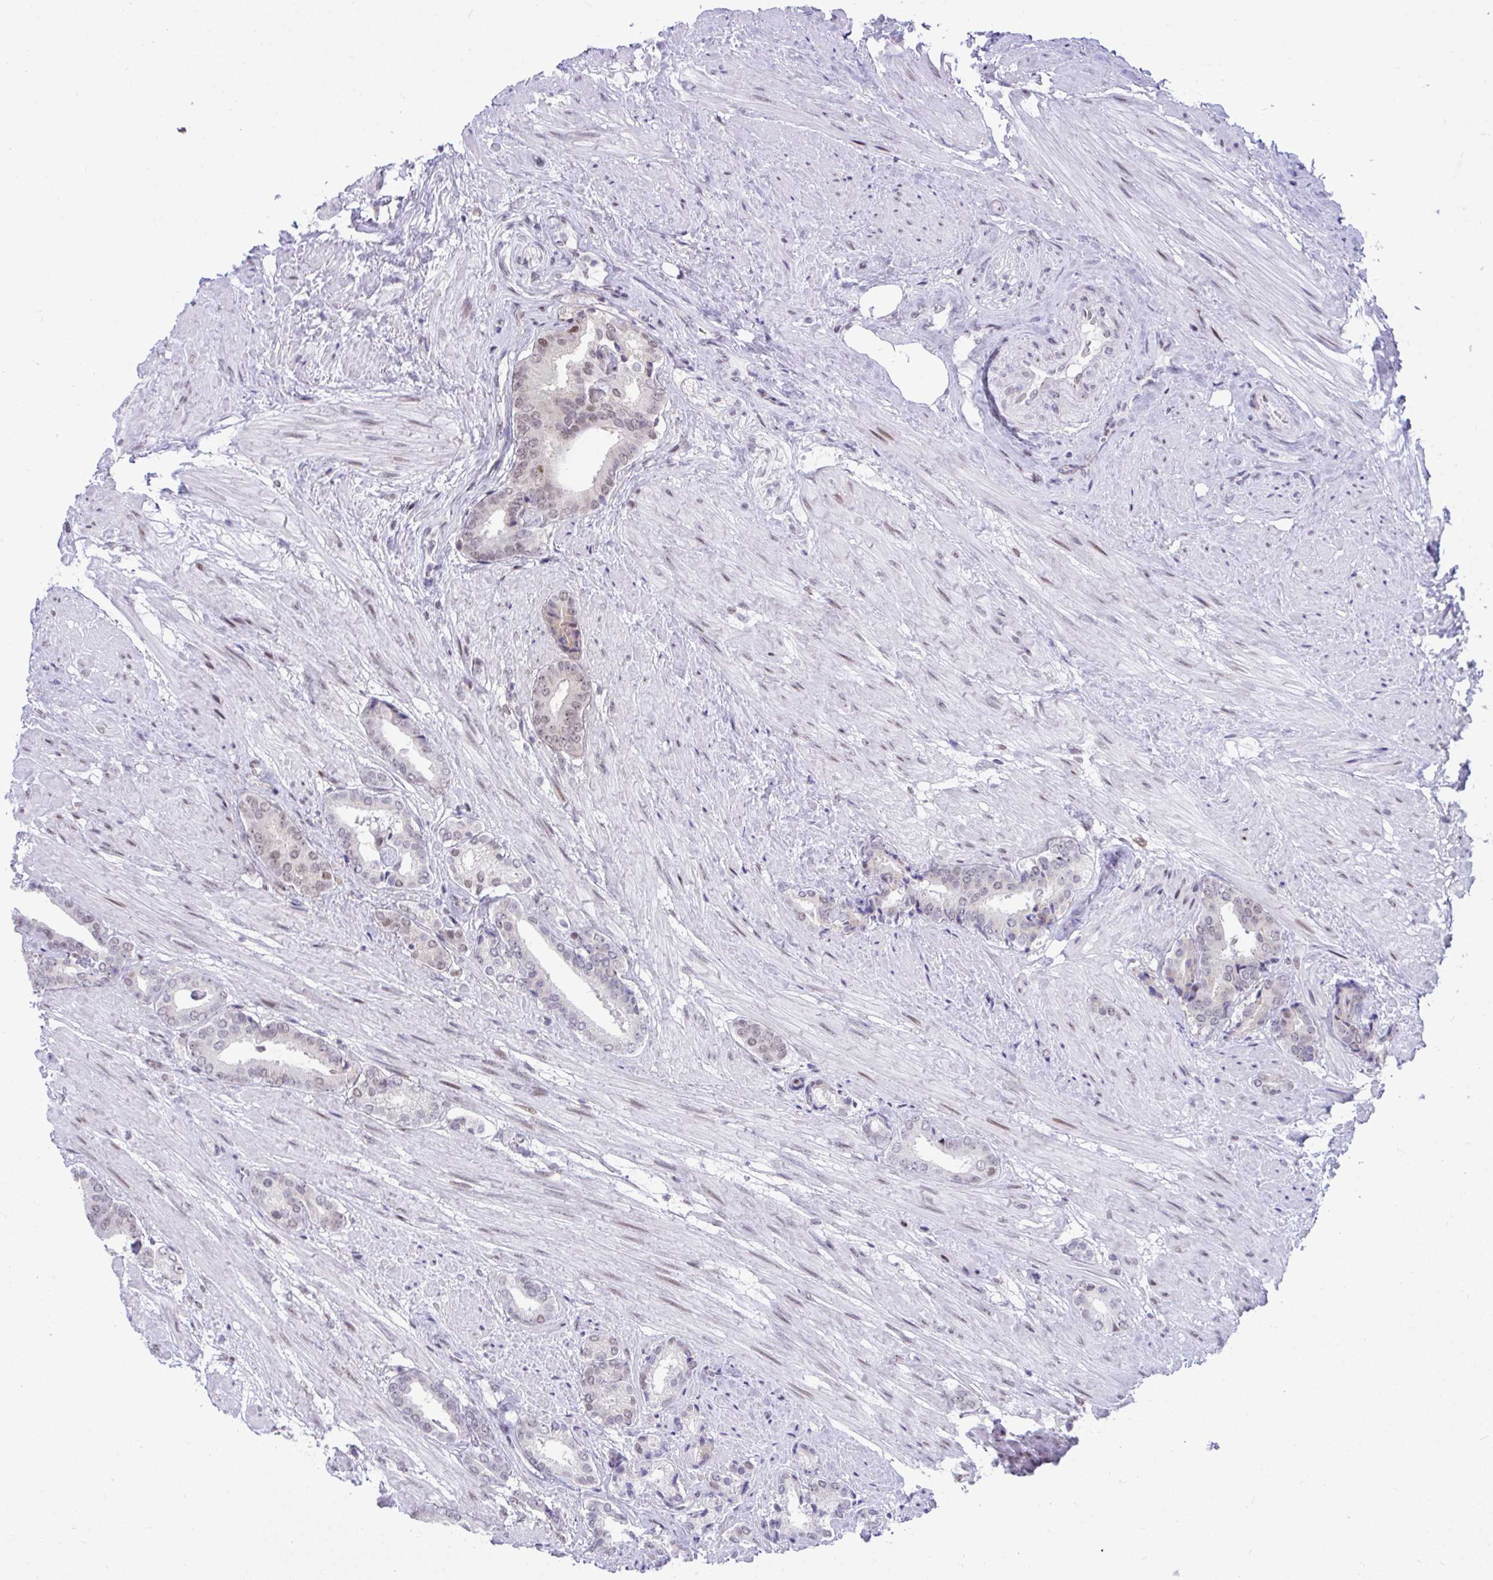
{"staining": {"intensity": "weak", "quantity": "<25%", "location": "nuclear"}, "tissue": "prostate cancer", "cell_type": "Tumor cells", "image_type": "cancer", "snomed": [{"axis": "morphology", "description": "Adenocarcinoma, High grade"}, {"axis": "topography", "description": "Prostate"}], "caption": "Human prostate high-grade adenocarcinoma stained for a protein using IHC reveals no expression in tumor cells.", "gene": "SLC35C2", "patient": {"sex": "male", "age": 56}}